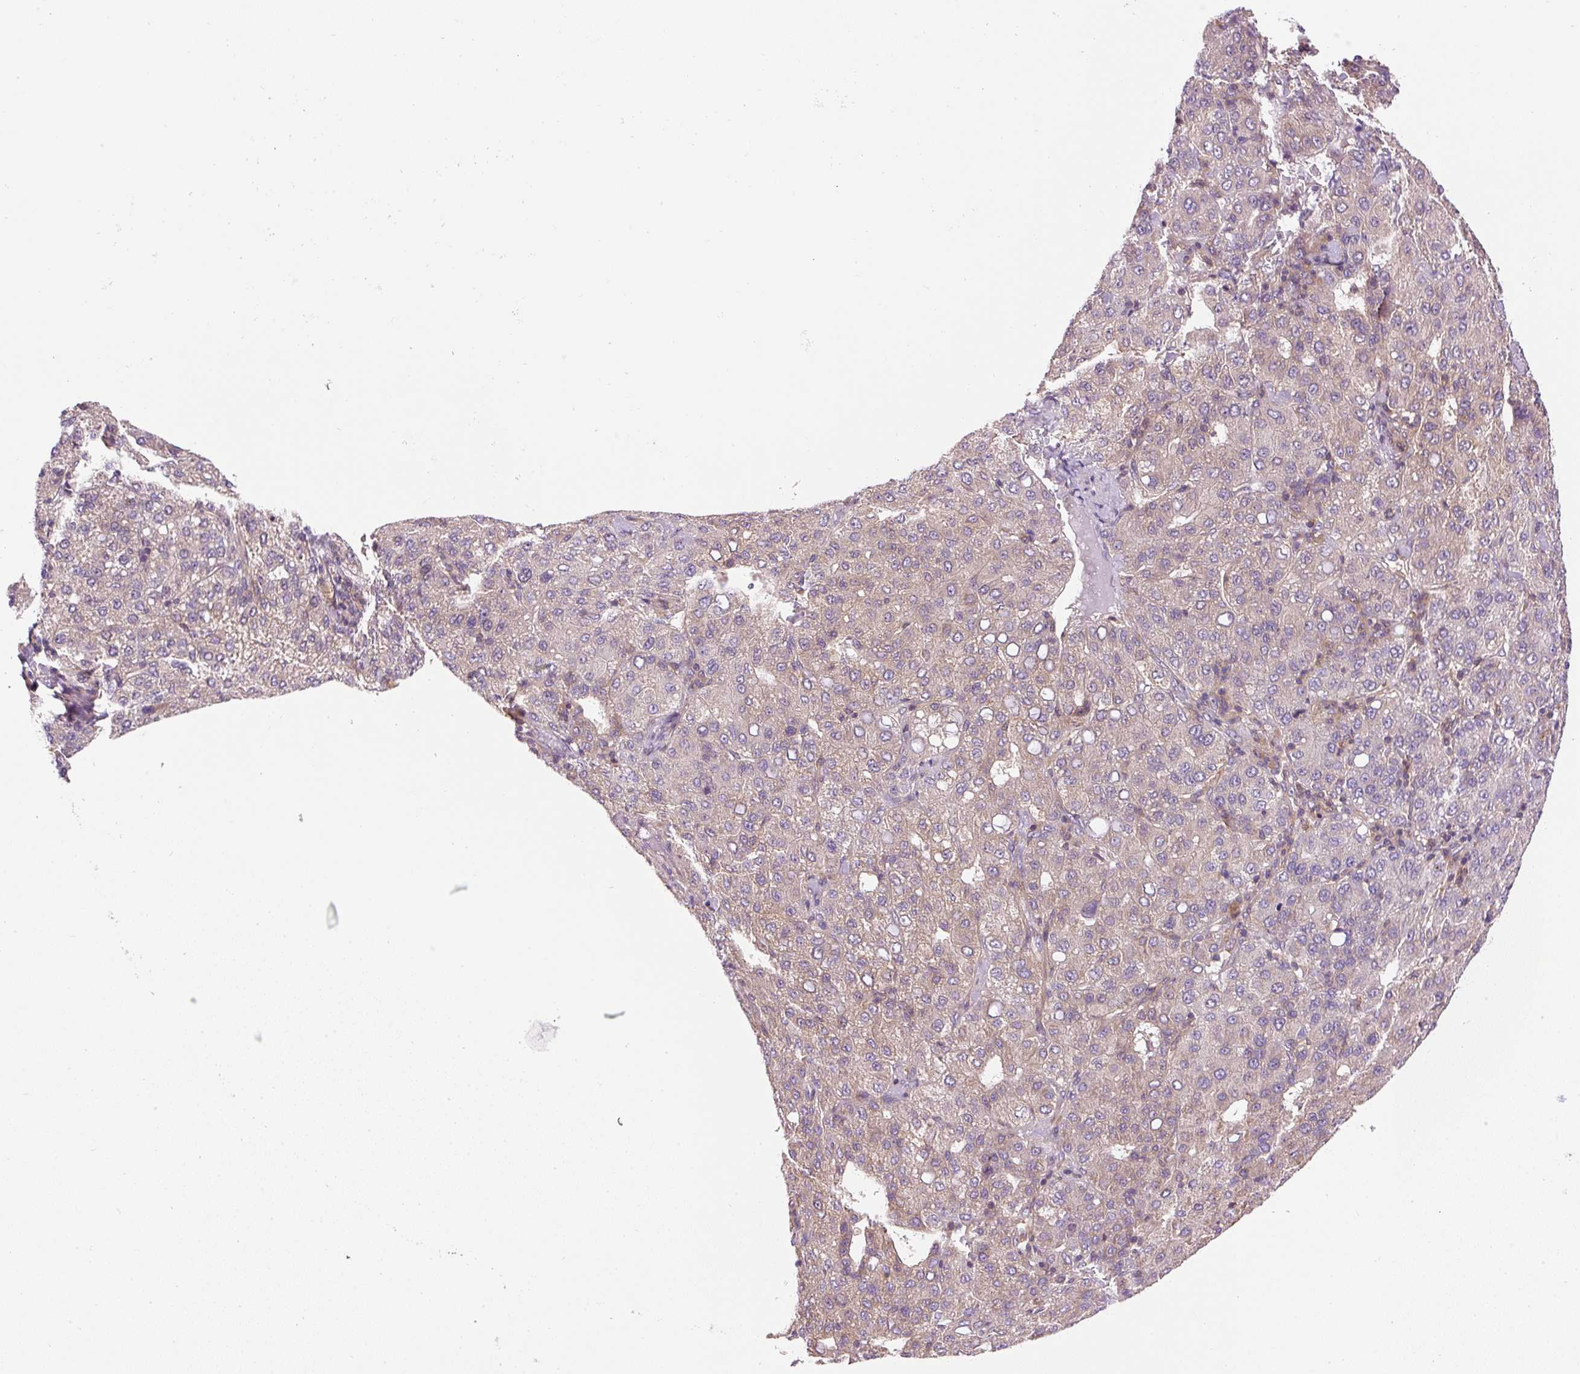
{"staining": {"intensity": "negative", "quantity": "none", "location": "none"}, "tissue": "liver cancer", "cell_type": "Tumor cells", "image_type": "cancer", "snomed": [{"axis": "morphology", "description": "Carcinoma, Hepatocellular, NOS"}, {"axis": "topography", "description": "Liver"}], "caption": "High power microscopy micrograph of an immunohistochemistry histopathology image of liver hepatocellular carcinoma, revealing no significant staining in tumor cells.", "gene": "CCDC28A", "patient": {"sex": "male", "age": 65}}